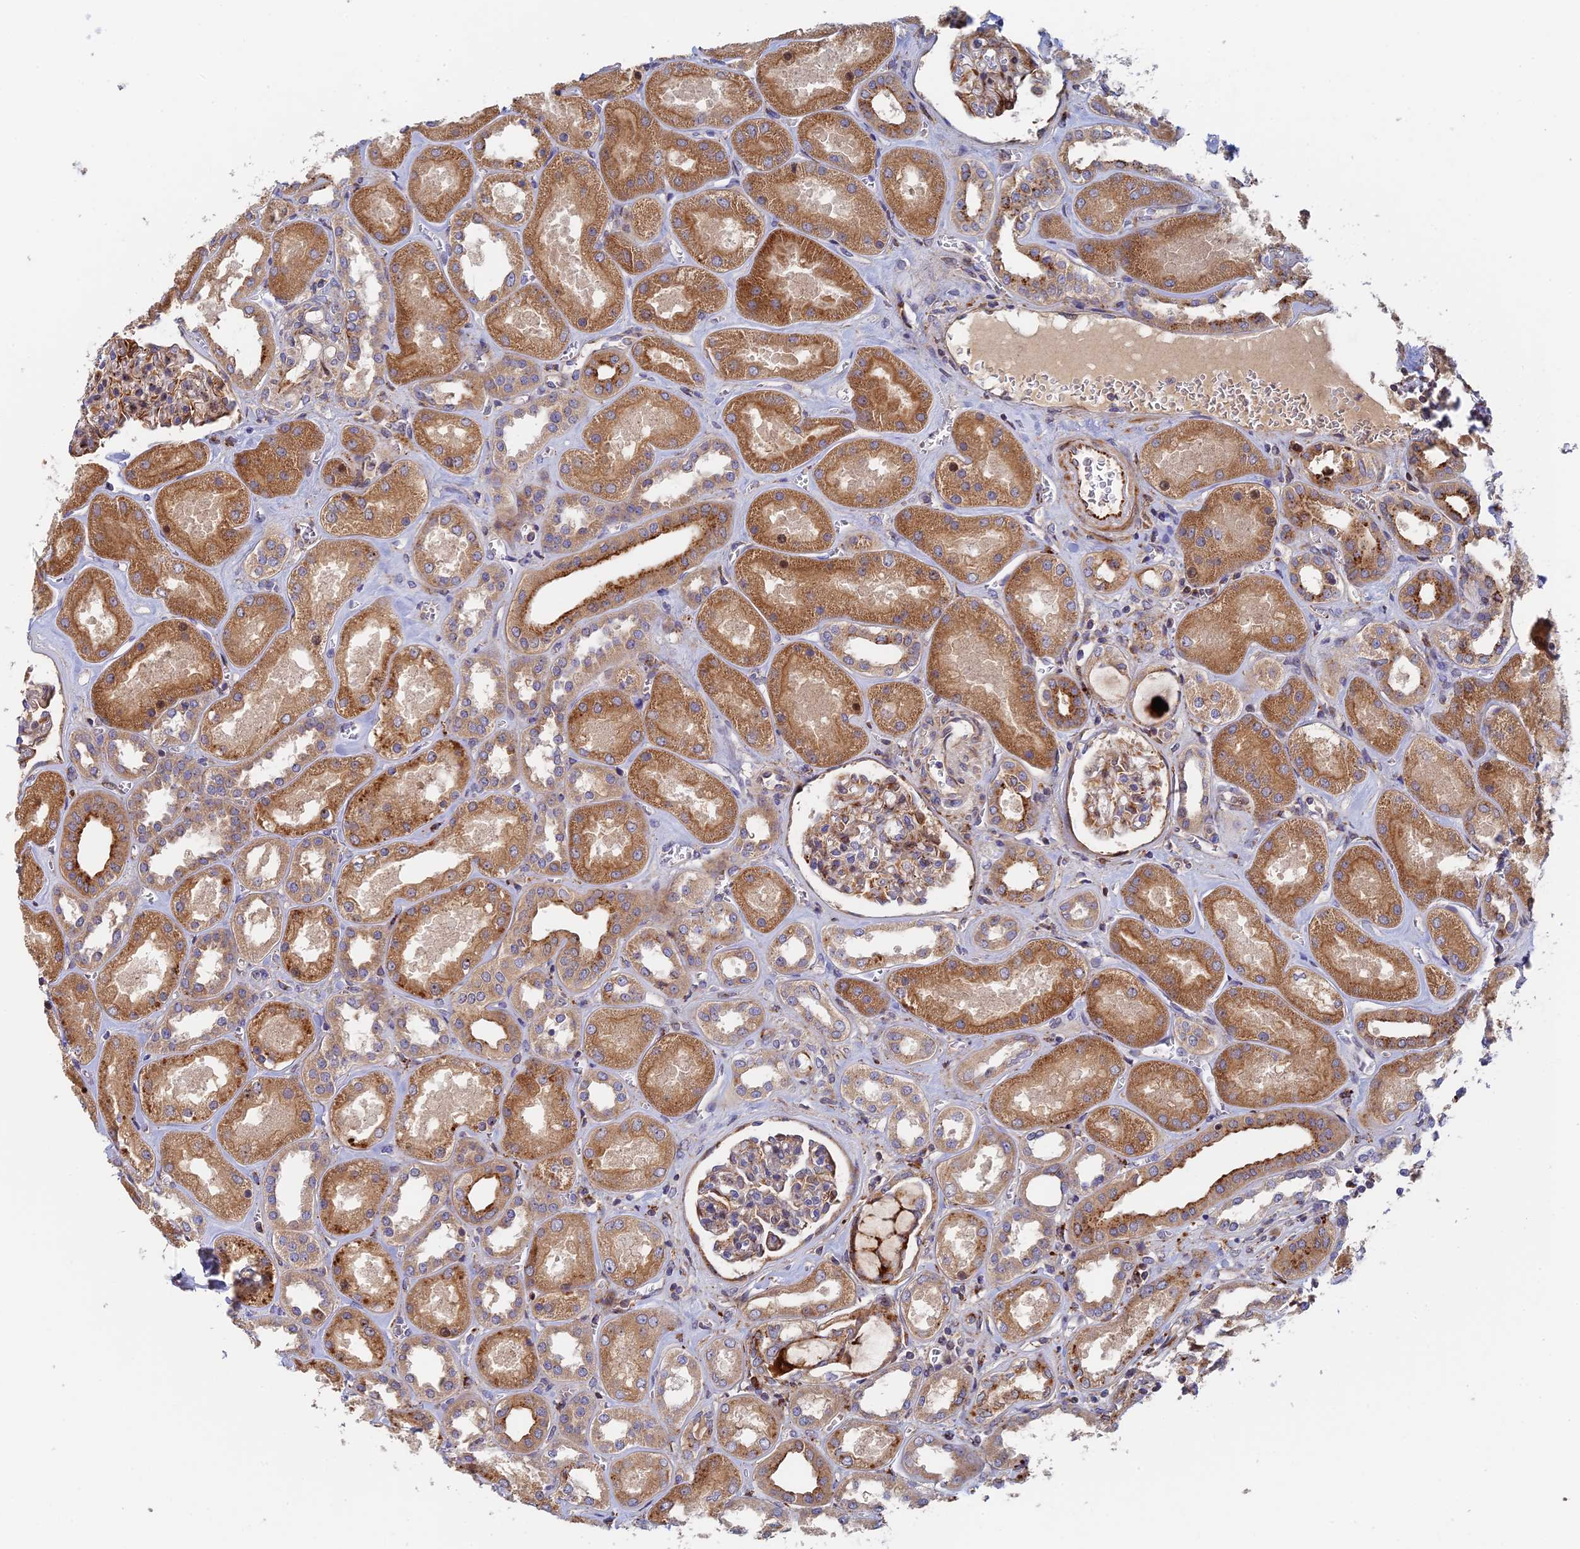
{"staining": {"intensity": "moderate", "quantity": "25%-75%", "location": "cytoplasmic/membranous"}, "tissue": "kidney", "cell_type": "Cells in glomeruli", "image_type": "normal", "snomed": [{"axis": "morphology", "description": "Normal tissue, NOS"}, {"axis": "morphology", "description": "Adenocarcinoma, NOS"}, {"axis": "topography", "description": "Kidney"}], "caption": "DAB (3,3'-diaminobenzidine) immunohistochemical staining of normal human kidney demonstrates moderate cytoplasmic/membranous protein staining in about 25%-75% of cells in glomeruli.", "gene": "PPP2R3C", "patient": {"sex": "female", "age": 68}}